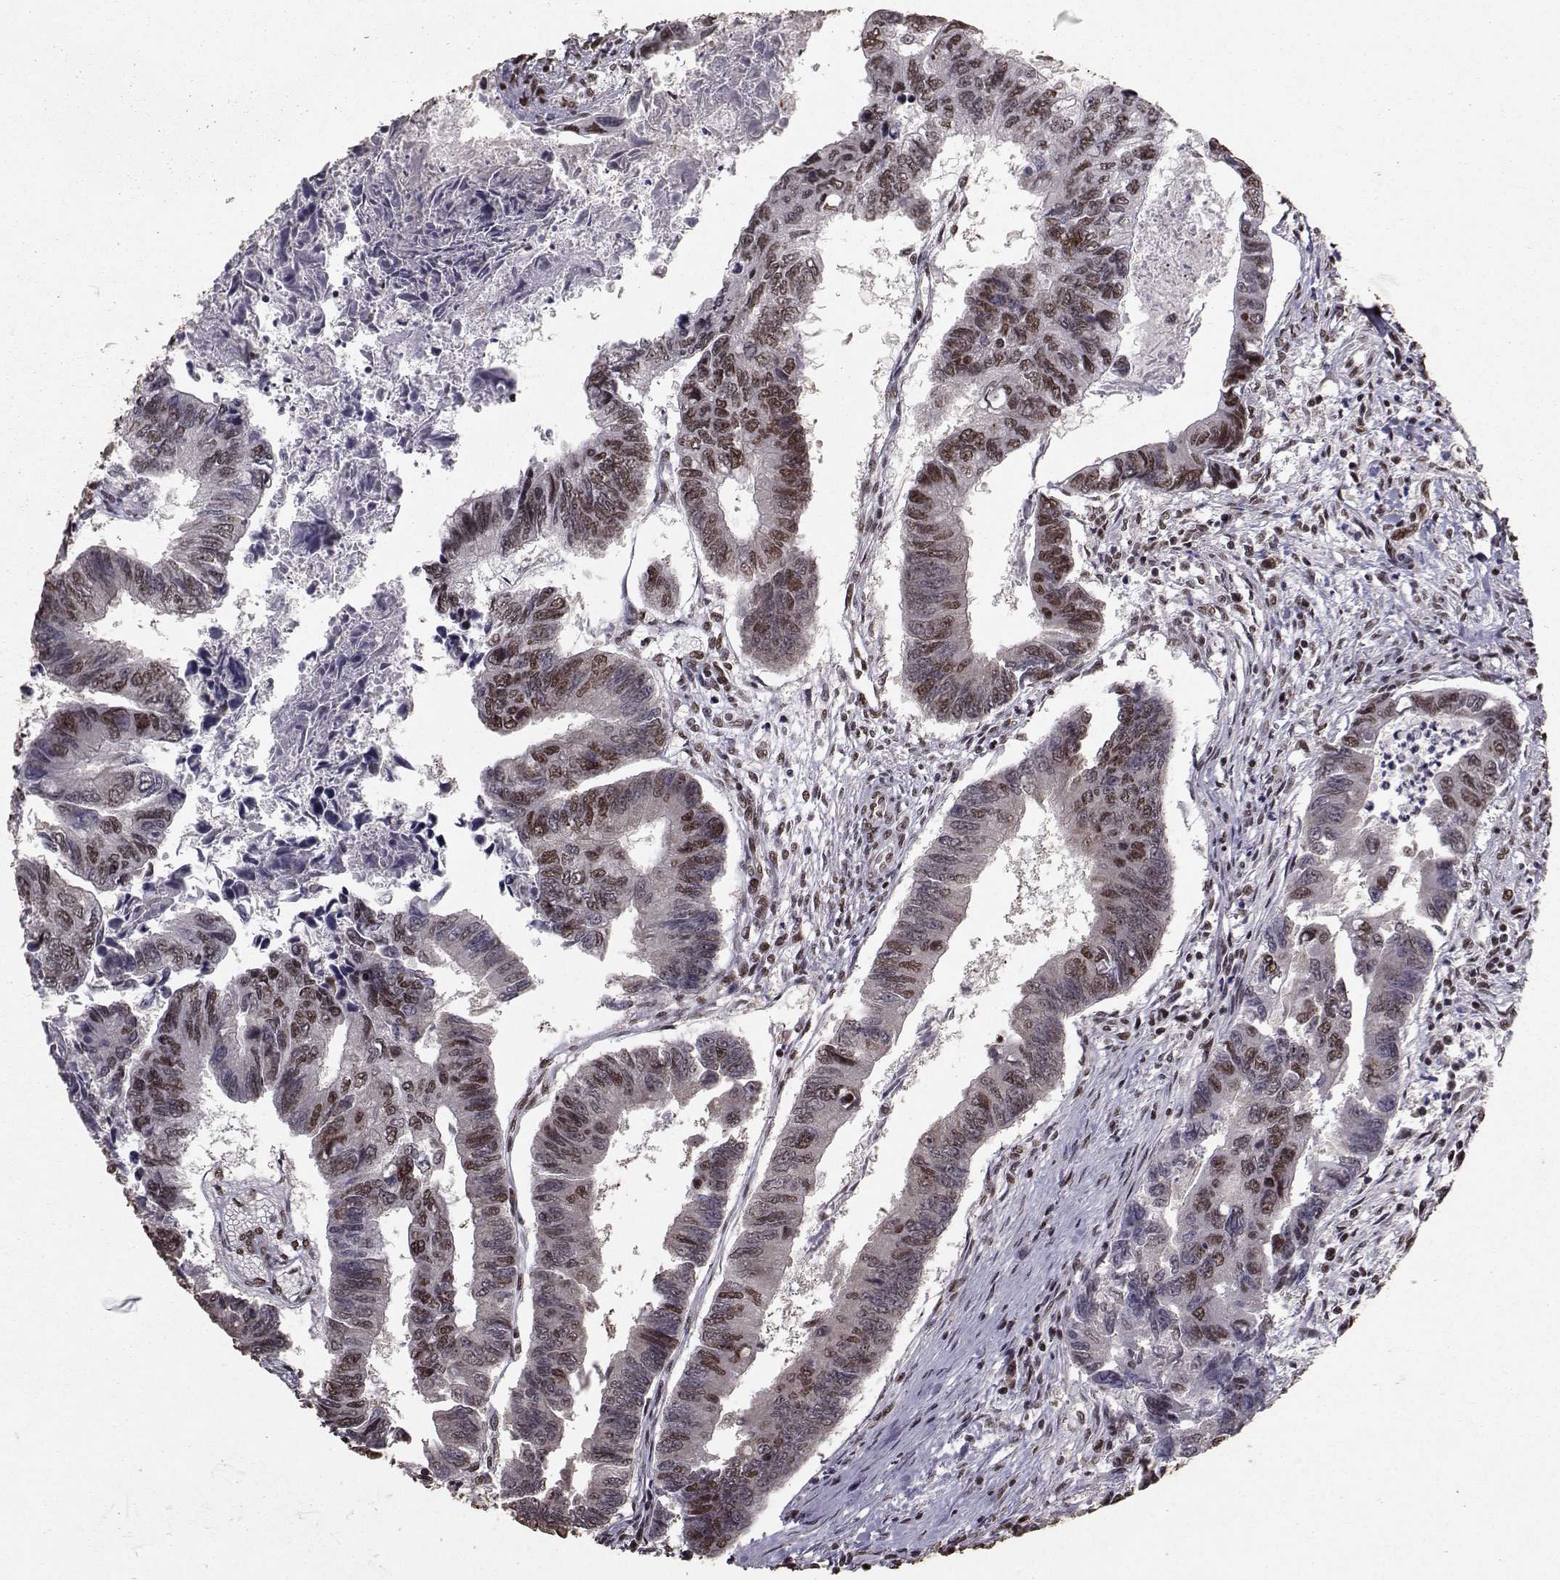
{"staining": {"intensity": "strong", "quantity": "25%-75%", "location": "nuclear"}, "tissue": "colorectal cancer", "cell_type": "Tumor cells", "image_type": "cancer", "snomed": [{"axis": "morphology", "description": "Adenocarcinoma, NOS"}, {"axis": "topography", "description": "Colon"}], "caption": "A micrograph showing strong nuclear expression in approximately 25%-75% of tumor cells in colorectal cancer, as visualized by brown immunohistochemical staining.", "gene": "SF1", "patient": {"sex": "female", "age": 65}}